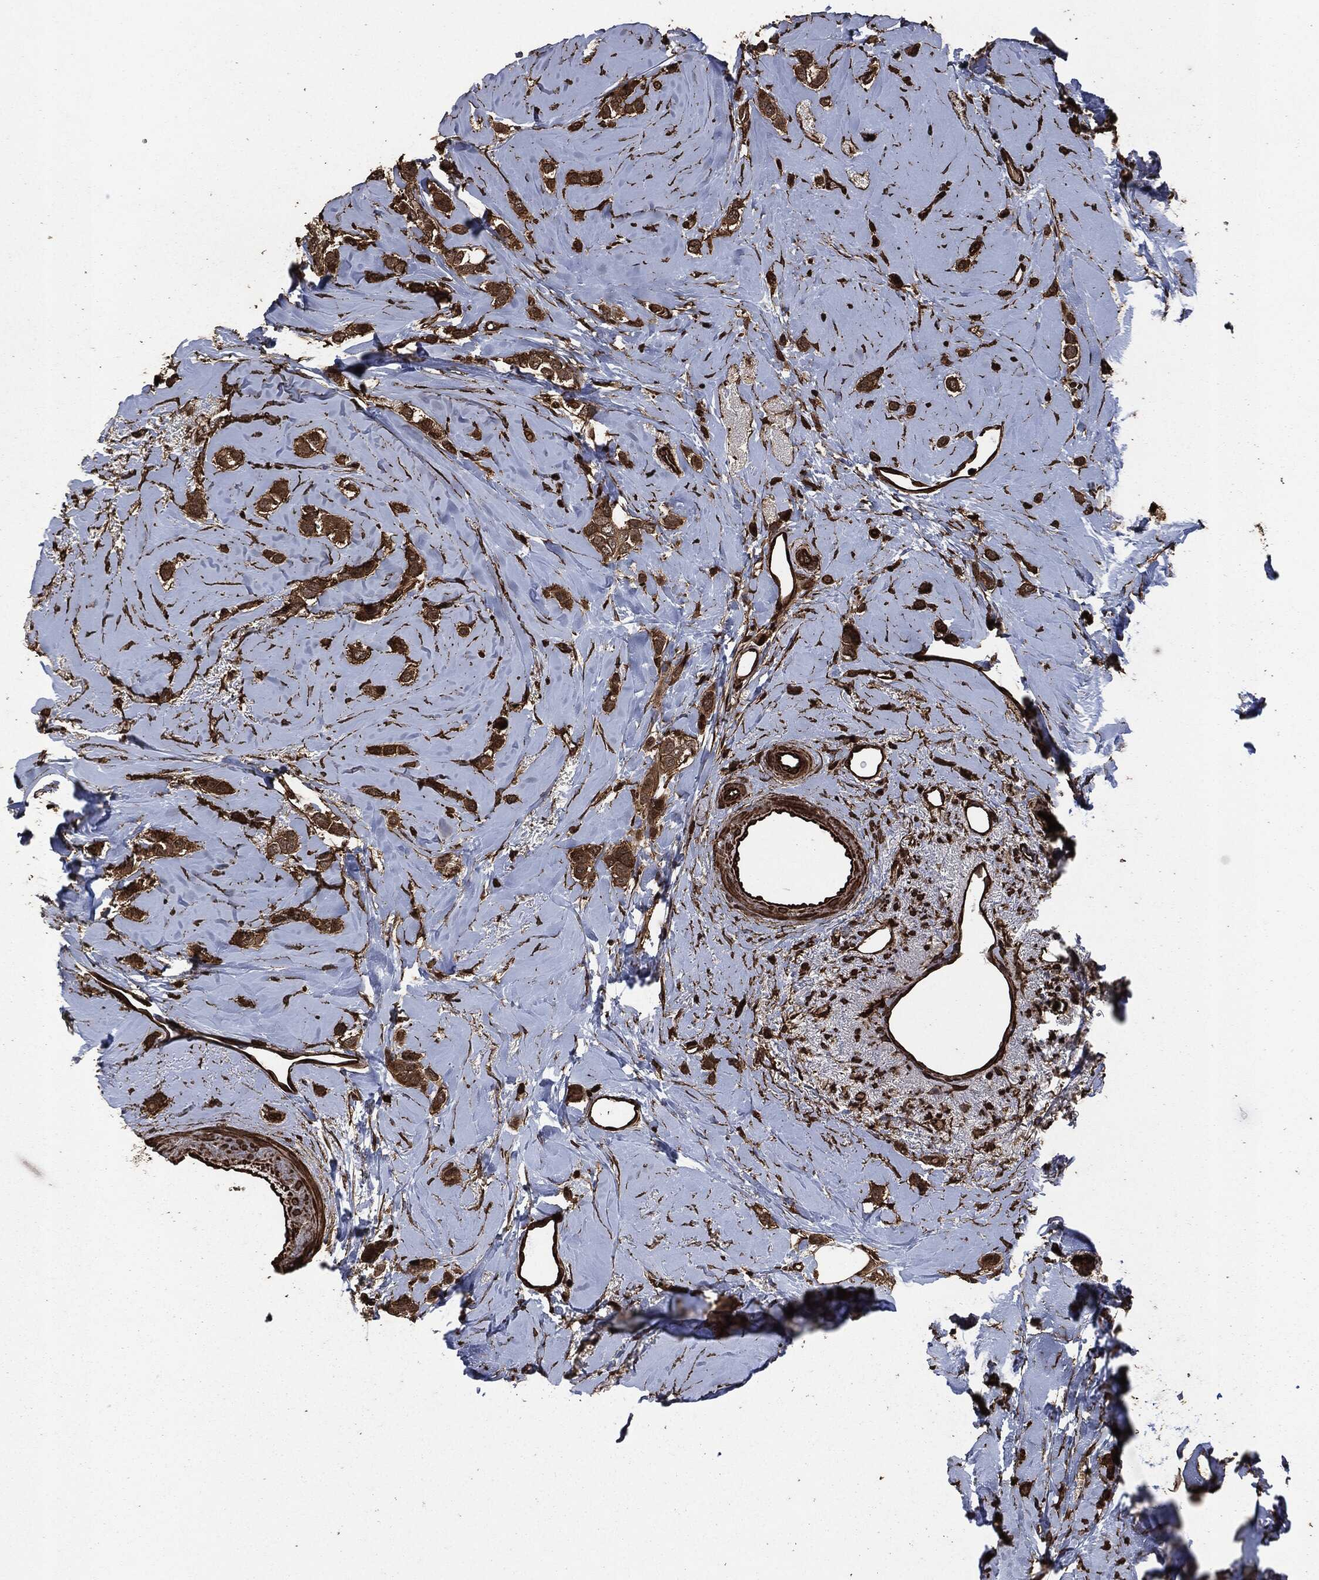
{"staining": {"intensity": "strong", "quantity": ">75%", "location": "cytoplasmic/membranous"}, "tissue": "breast cancer", "cell_type": "Tumor cells", "image_type": "cancer", "snomed": [{"axis": "morphology", "description": "Lobular carcinoma"}, {"axis": "topography", "description": "Breast"}], "caption": "The immunohistochemical stain labels strong cytoplasmic/membranous positivity in tumor cells of breast cancer tissue.", "gene": "HRAS", "patient": {"sex": "female", "age": 66}}